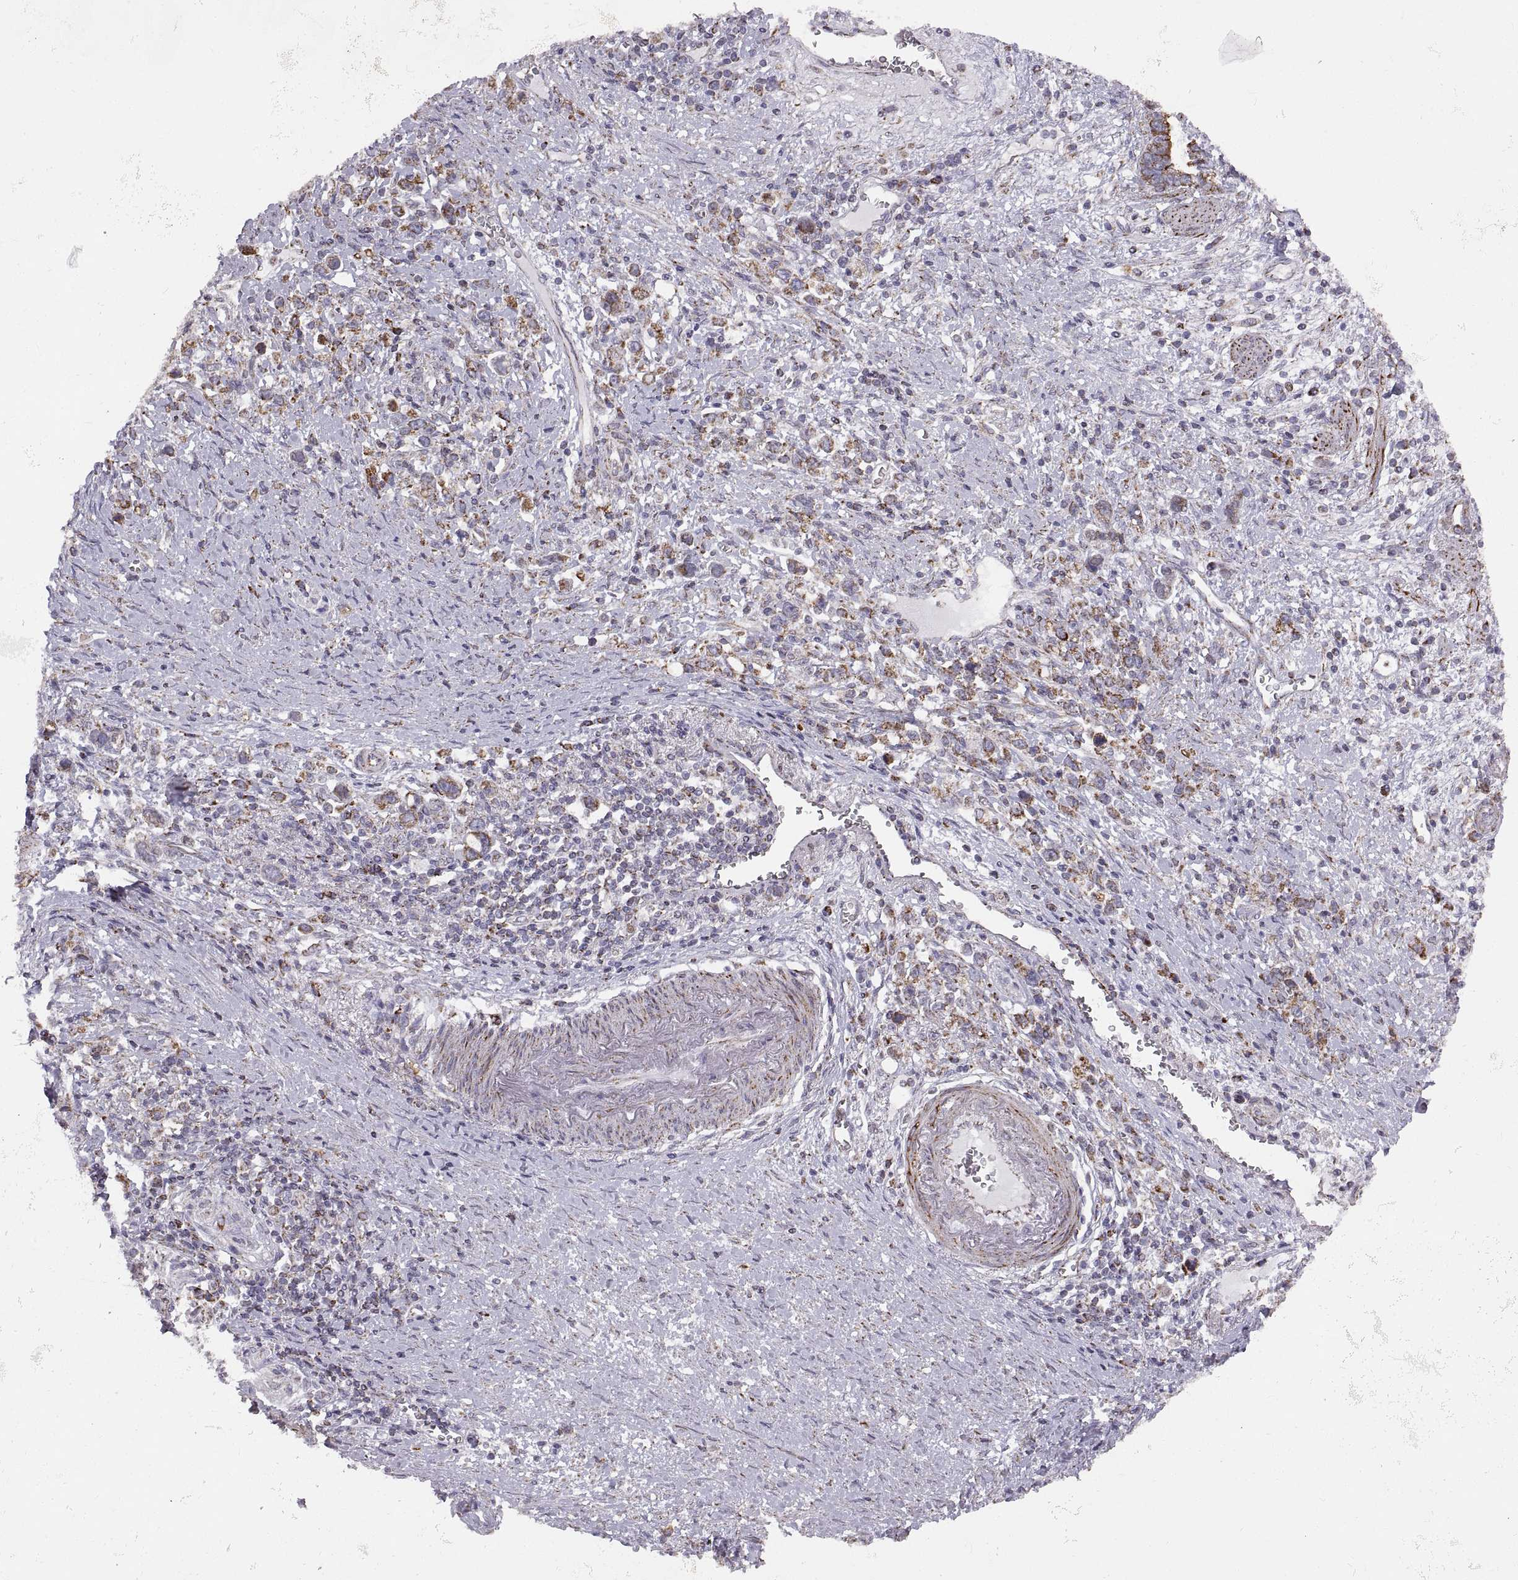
{"staining": {"intensity": "strong", "quantity": "<25%", "location": "cytoplasmic/membranous"}, "tissue": "stomach cancer", "cell_type": "Tumor cells", "image_type": "cancer", "snomed": [{"axis": "morphology", "description": "Adenocarcinoma, NOS"}, {"axis": "topography", "description": "Stomach"}], "caption": "Strong cytoplasmic/membranous staining for a protein is present in approximately <25% of tumor cells of stomach cancer using immunohistochemistry (IHC).", "gene": "ARSD", "patient": {"sex": "male", "age": 63}}